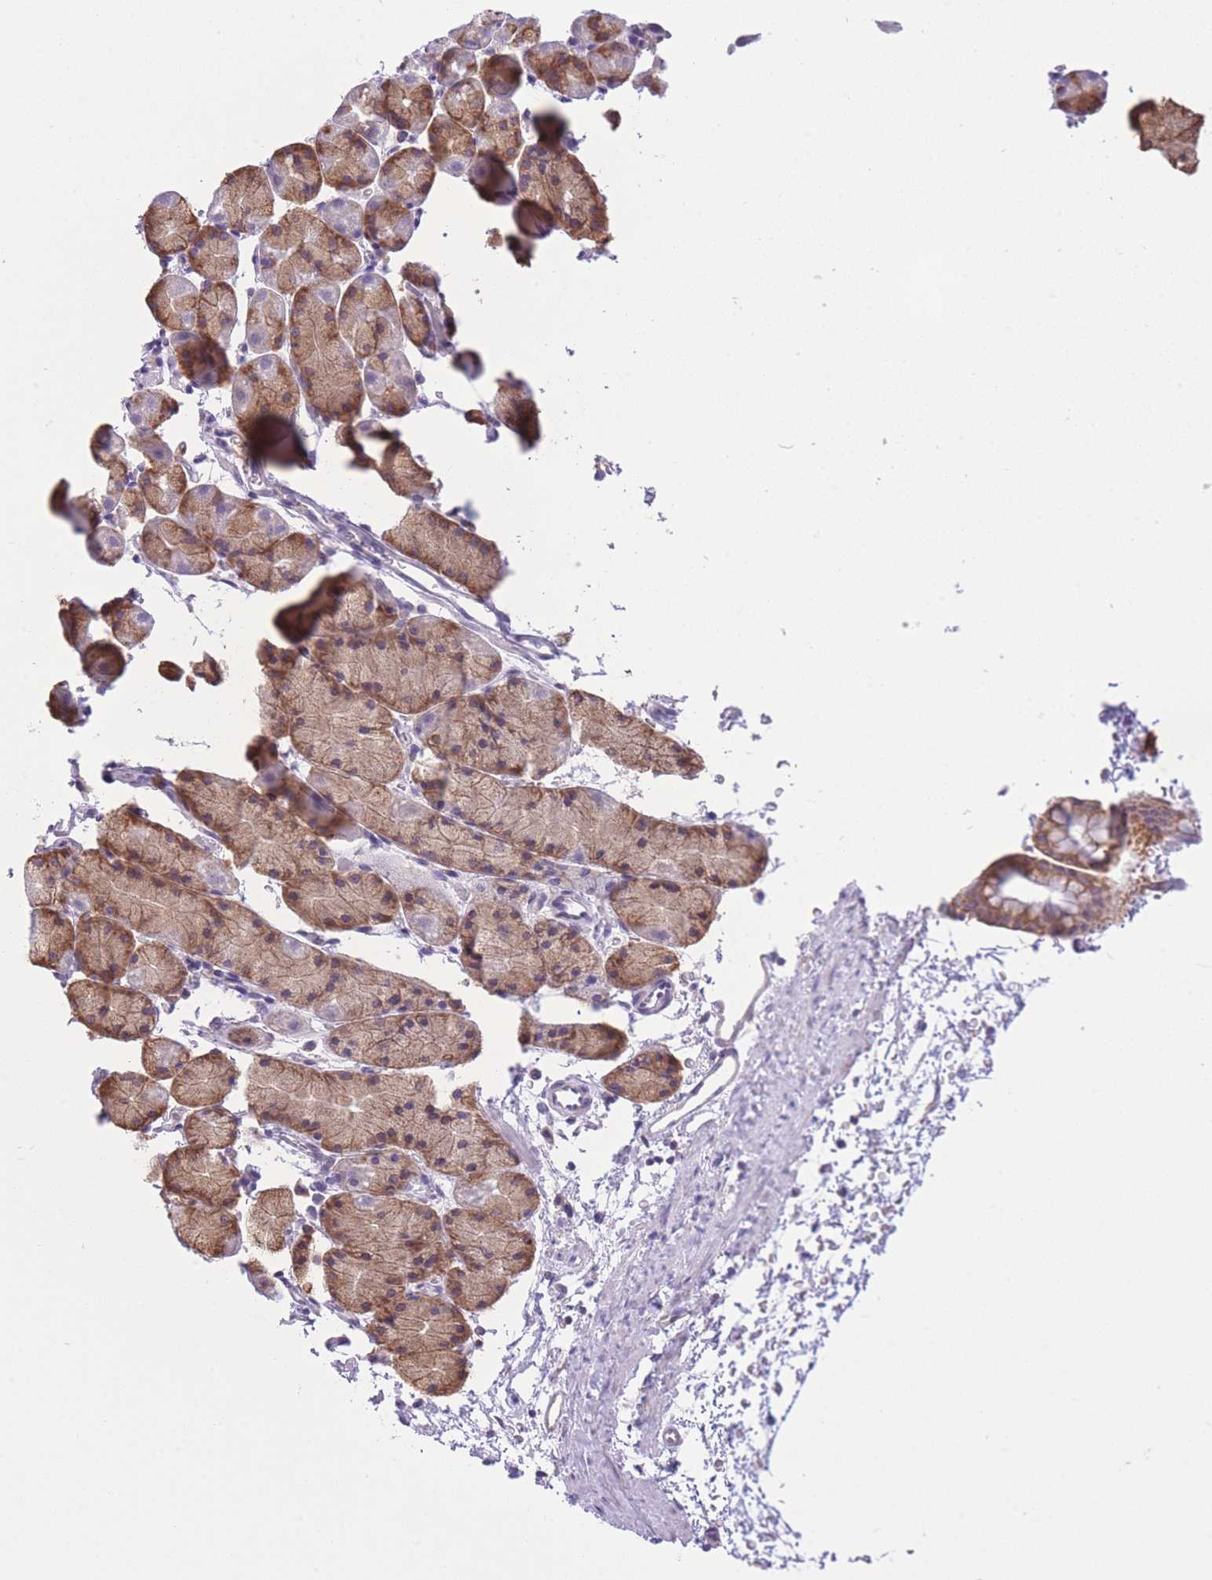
{"staining": {"intensity": "moderate", "quantity": ">75%", "location": "cytoplasmic/membranous"}, "tissue": "stomach", "cell_type": "Glandular cells", "image_type": "normal", "snomed": [{"axis": "morphology", "description": "Normal tissue, NOS"}, {"axis": "topography", "description": "Stomach, upper"}, {"axis": "topography", "description": "Stomach"}], "caption": "Immunohistochemistry (IHC) staining of unremarkable stomach, which demonstrates medium levels of moderate cytoplasmic/membranous positivity in about >75% of glandular cells indicating moderate cytoplasmic/membranous protein positivity. The staining was performed using DAB (brown) for protein detection and nuclei were counterstained in hematoxylin (blue).", "gene": "ZNF501", "patient": {"sex": "male", "age": 47}}